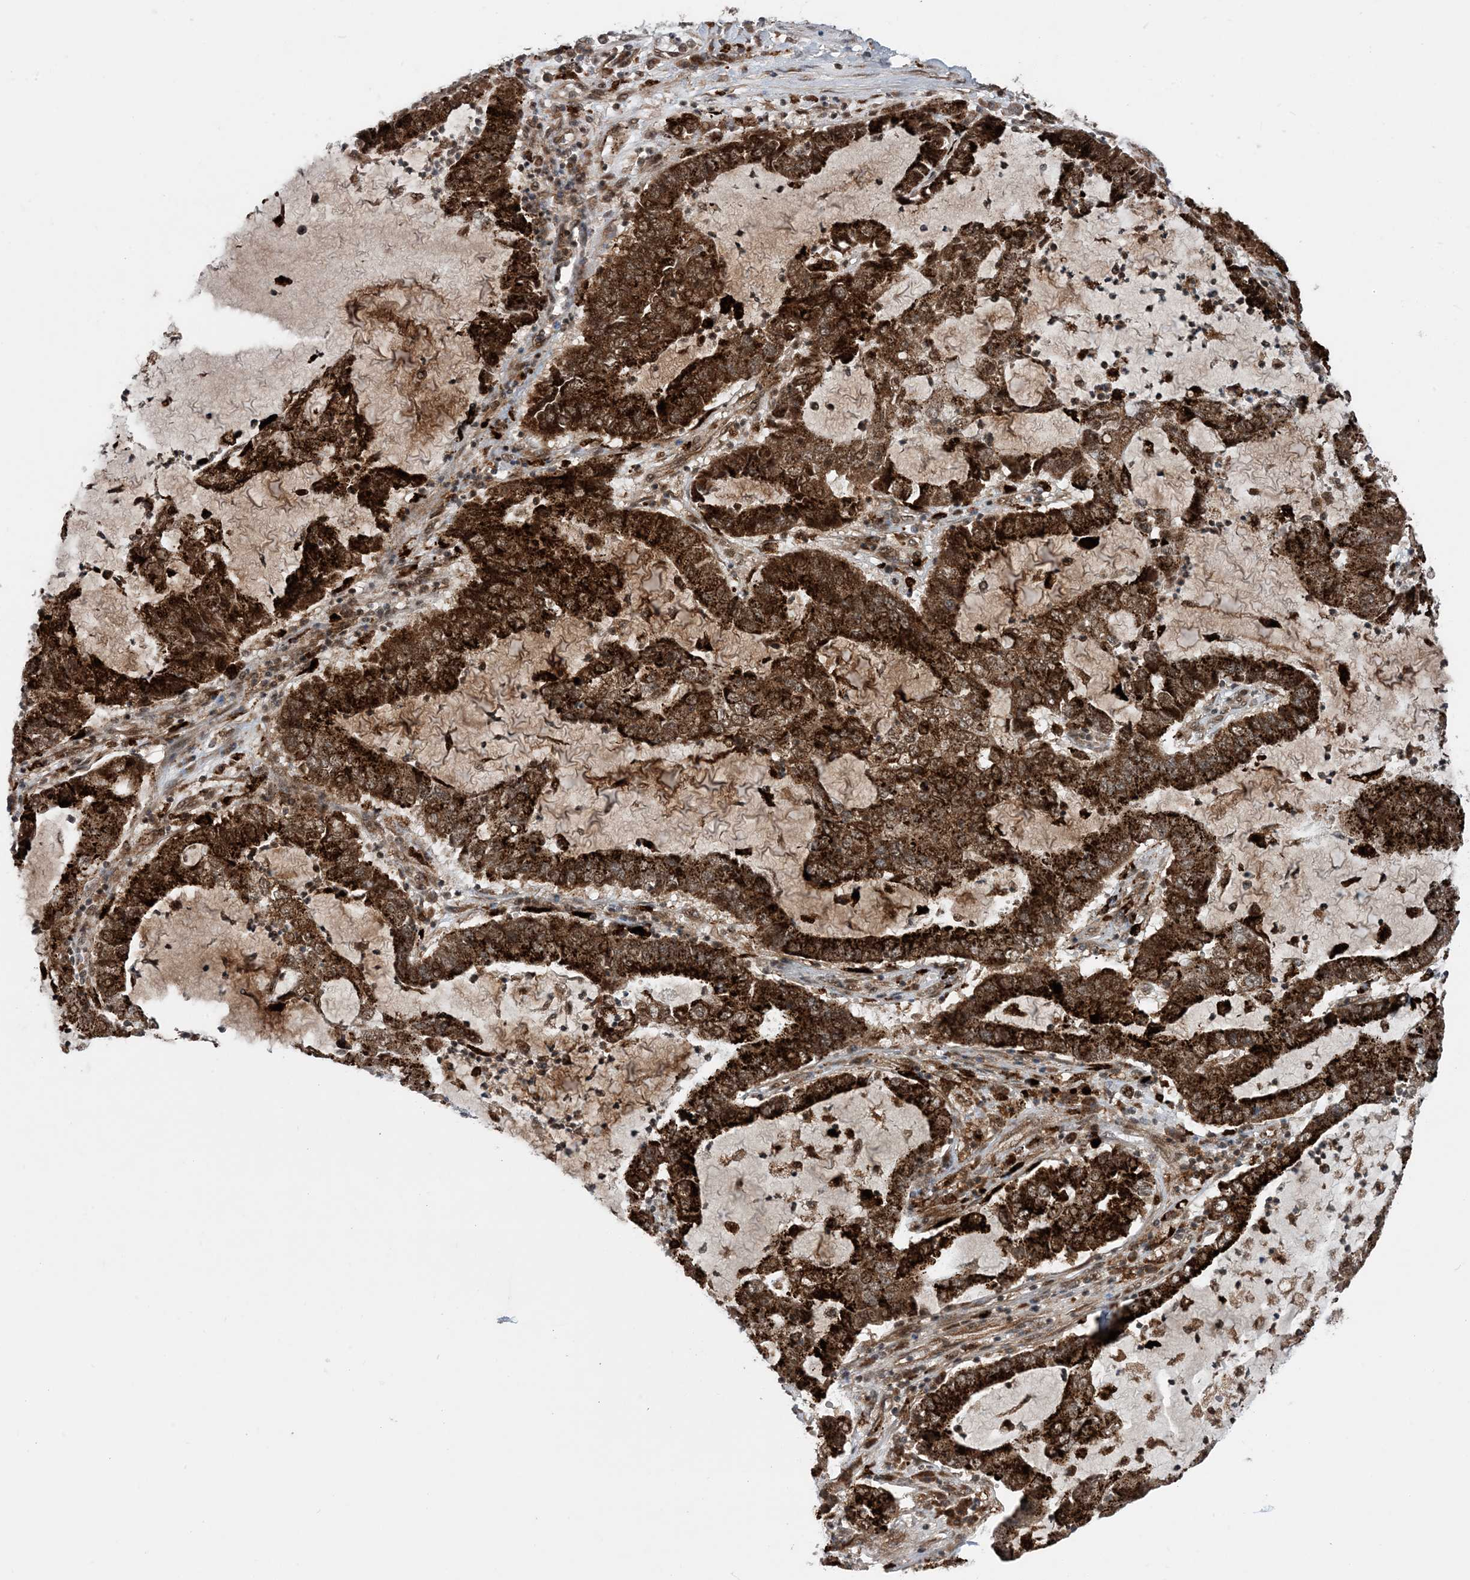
{"staining": {"intensity": "strong", "quantity": ">75%", "location": "cytoplasmic/membranous"}, "tissue": "lung cancer", "cell_type": "Tumor cells", "image_type": "cancer", "snomed": [{"axis": "morphology", "description": "Adenocarcinoma, NOS"}, {"axis": "topography", "description": "Lung"}], "caption": "Protein analysis of lung cancer tissue reveals strong cytoplasmic/membranous expression in approximately >75% of tumor cells. The staining was performed using DAB, with brown indicating positive protein expression. Nuclei are stained blue with hematoxylin.", "gene": "EDEM2", "patient": {"sex": "female", "age": 51}}